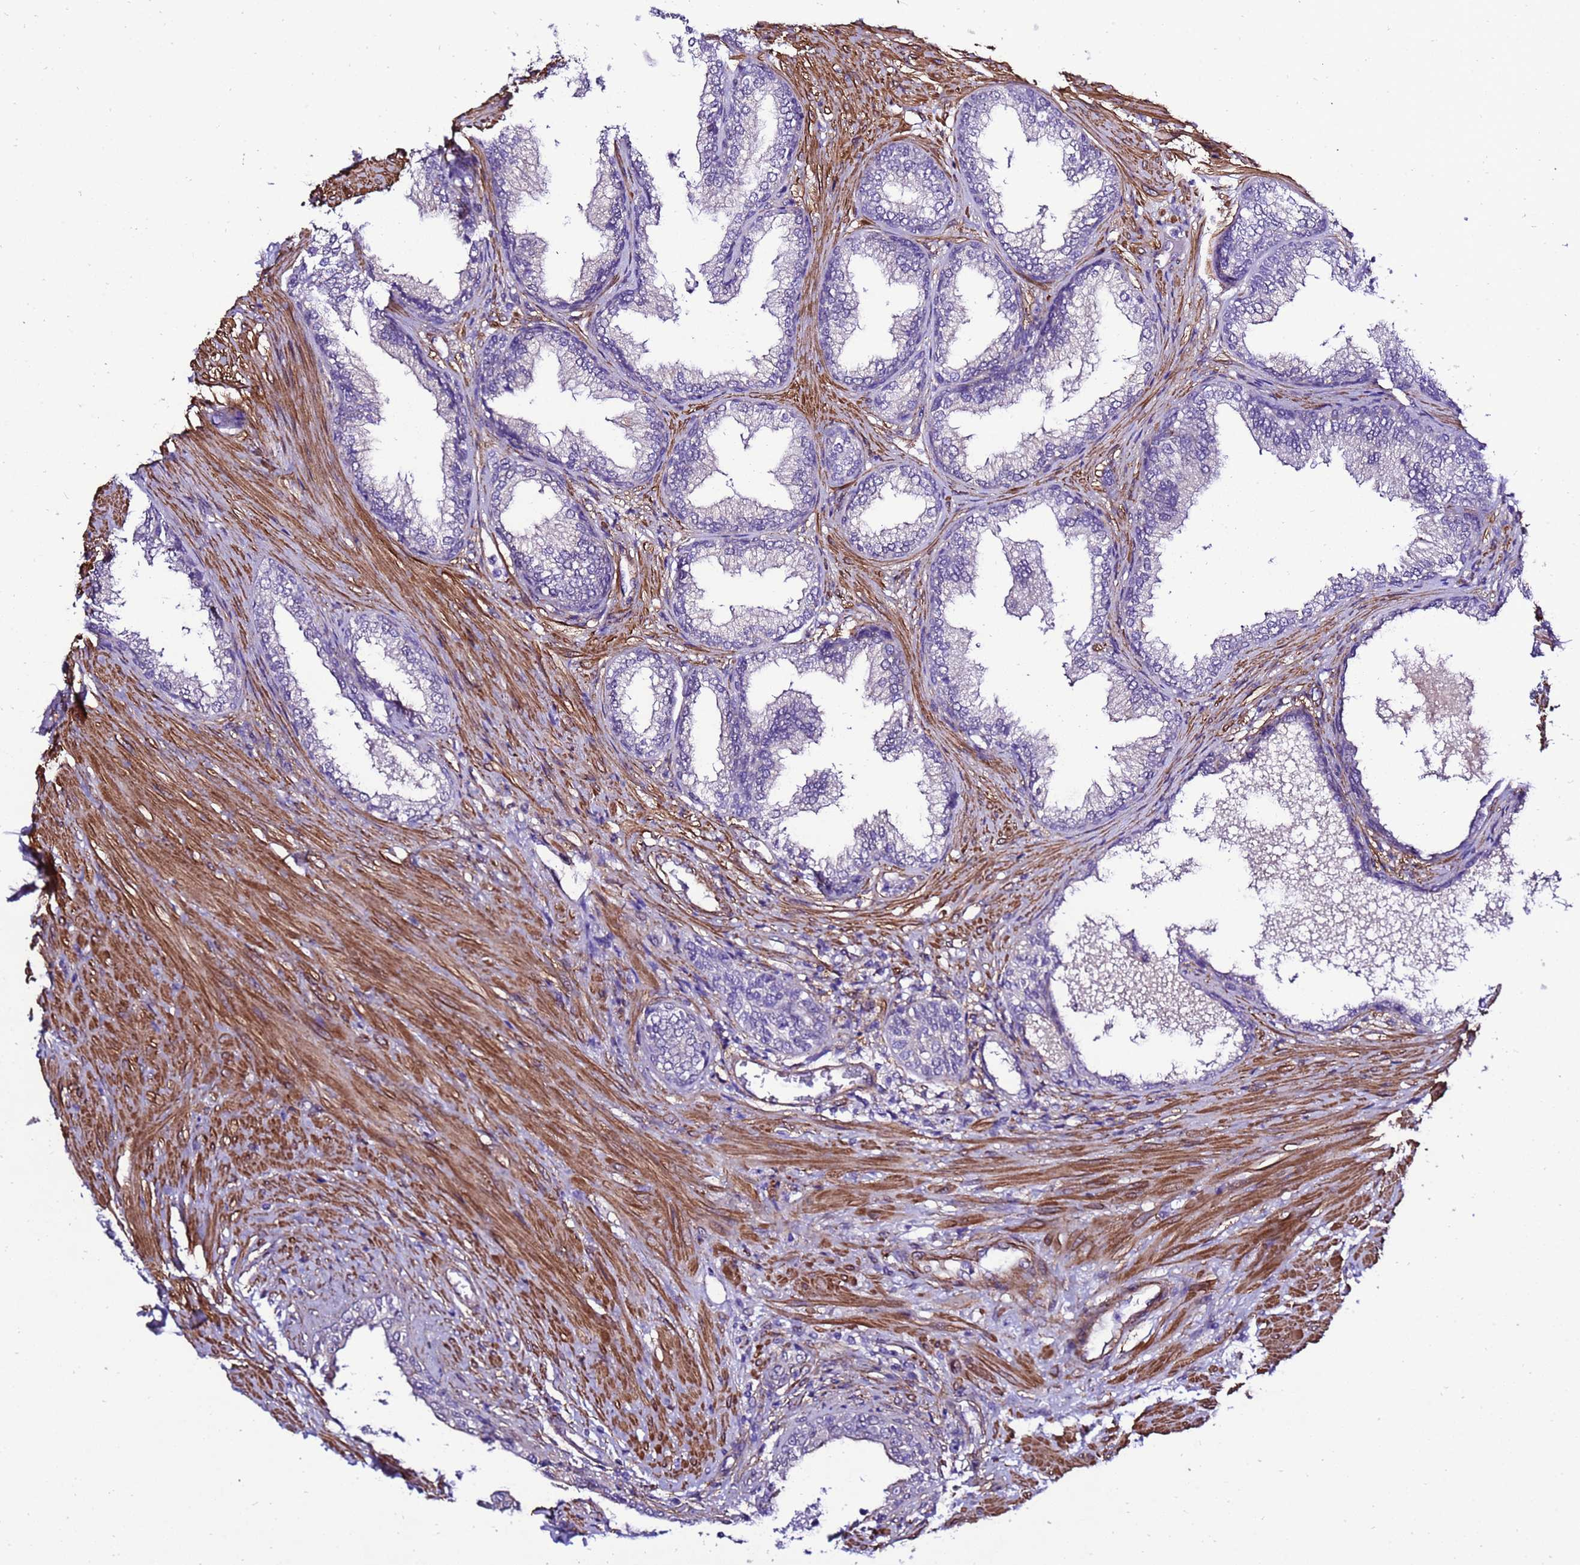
{"staining": {"intensity": "weak", "quantity": "<25%", "location": "cytoplasmic/membranous"}, "tissue": "prostate", "cell_type": "Glandular cells", "image_type": "normal", "snomed": [{"axis": "morphology", "description": "Normal tissue, NOS"}, {"axis": "topography", "description": "Prostate"}], "caption": "A histopathology image of prostate stained for a protein reveals no brown staining in glandular cells. (Immunohistochemistry (ihc), brightfield microscopy, high magnification).", "gene": "GZF1", "patient": {"sex": "male", "age": 76}}